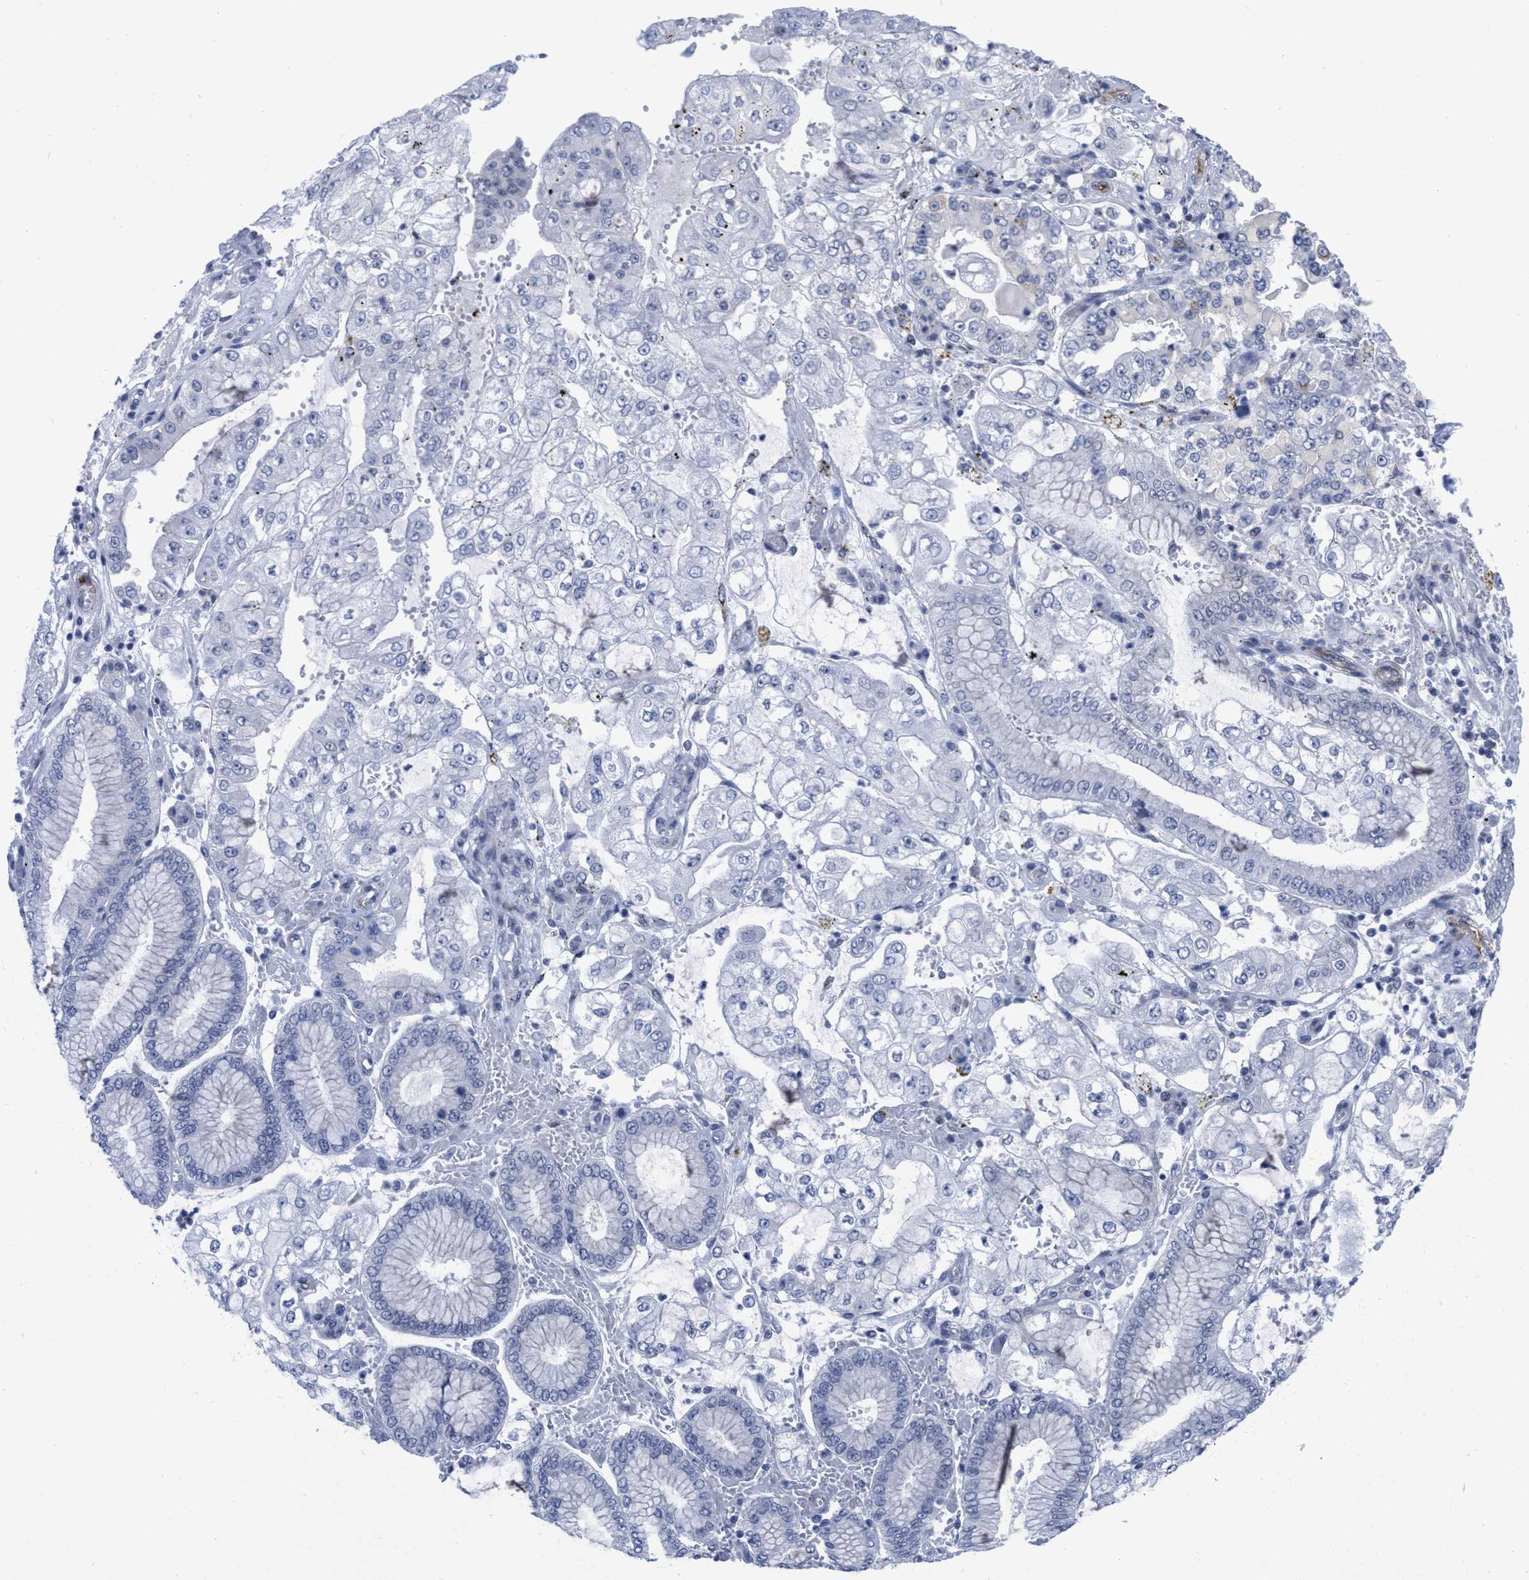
{"staining": {"intensity": "negative", "quantity": "none", "location": "none"}, "tissue": "stomach cancer", "cell_type": "Tumor cells", "image_type": "cancer", "snomed": [{"axis": "morphology", "description": "Adenocarcinoma, NOS"}, {"axis": "topography", "description": "Stomach"}], "caption": "The IHC image has no significant staining in tumor cells of adenocarcinoma (stomach) tissue.", "gene": "ACKR1", "patient": {"sex": "male", "age": 76}}